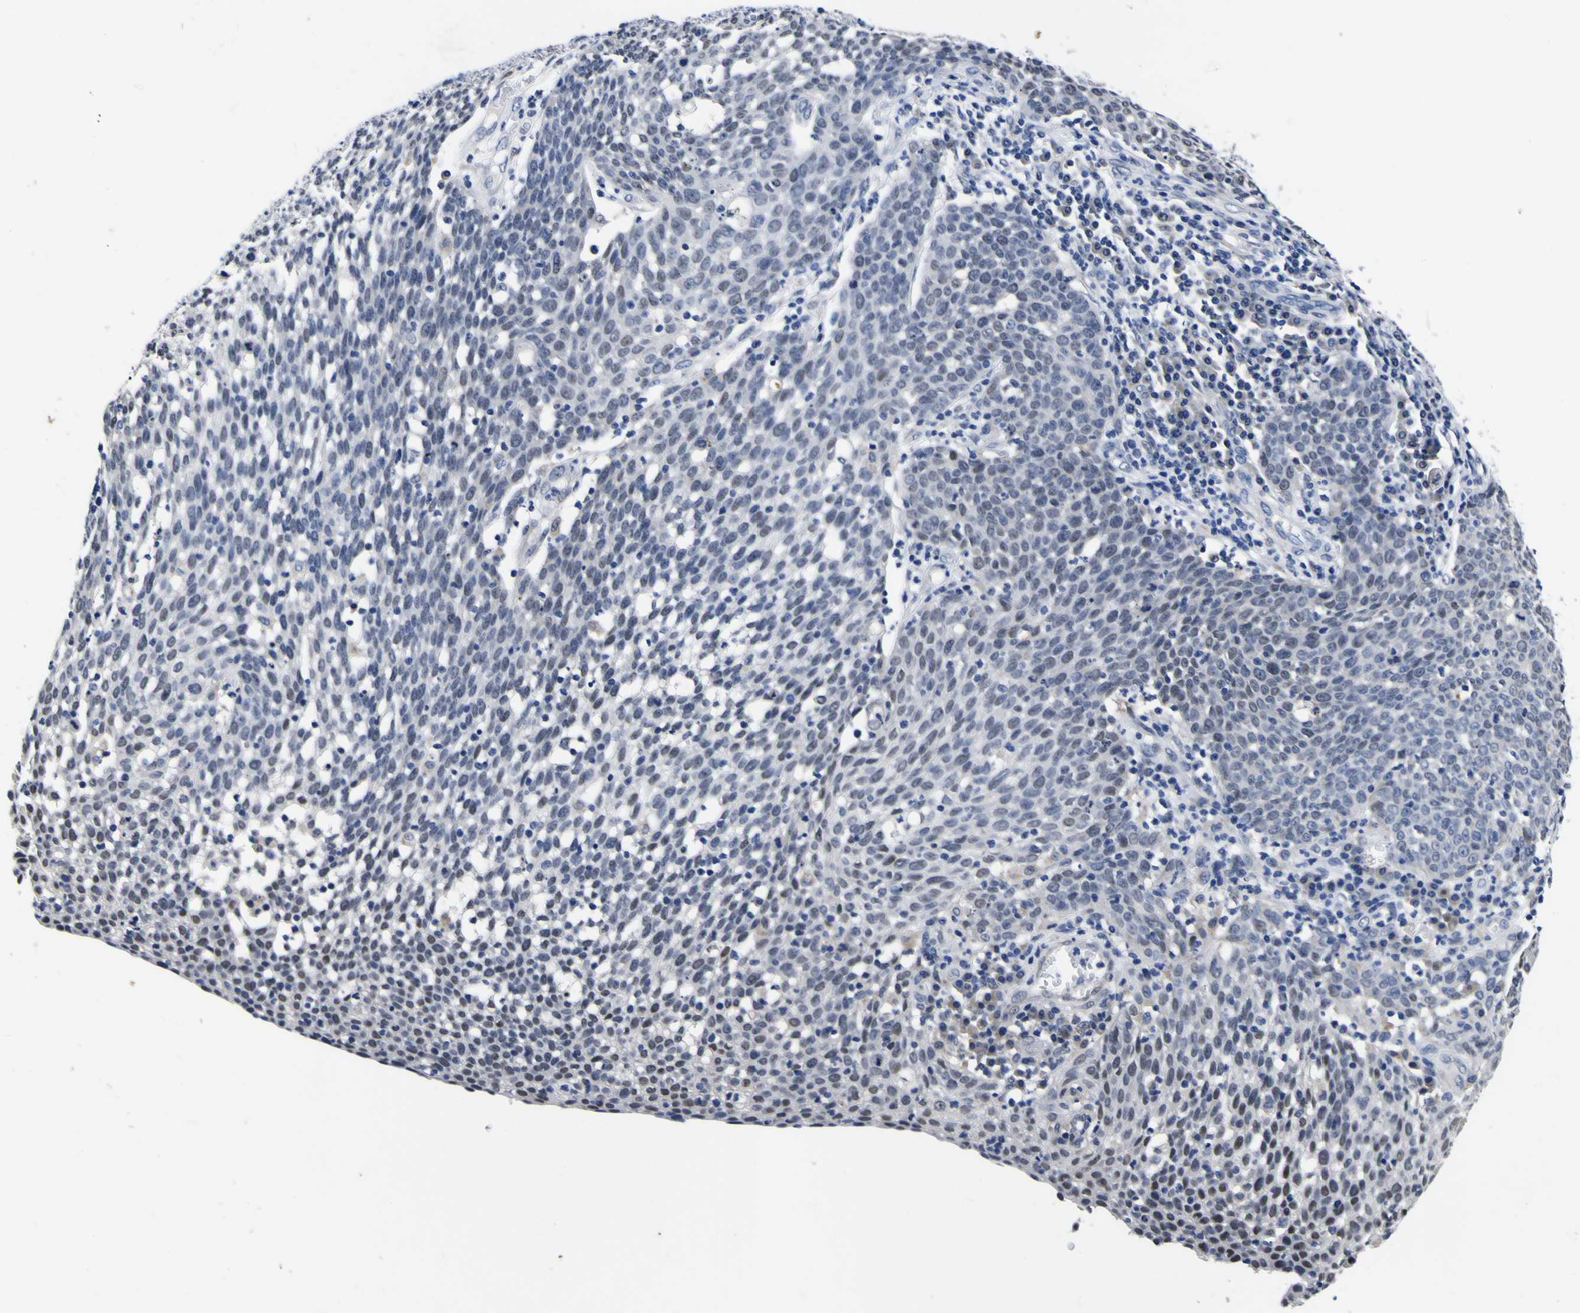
{"staining": {"intensity": "negative", "quantity": "none", "location": "none"}, "tissue": "cervical cancer", "cell_type": "Tumor cells", "image_type": "cancer", "snomed": [{"axis": "morphology", "description": "Squamous cell carcinoma, NOS"}, {"axis": "topography", "description": "Cervix"}], "caption": "Cervical cancer (squamous cell carcinoma) was stained to show a protein in brown. There is no significant staining in tumor cells.", "gene": "IGFLR1", "patient": {"sex": "female", "age": 34}}